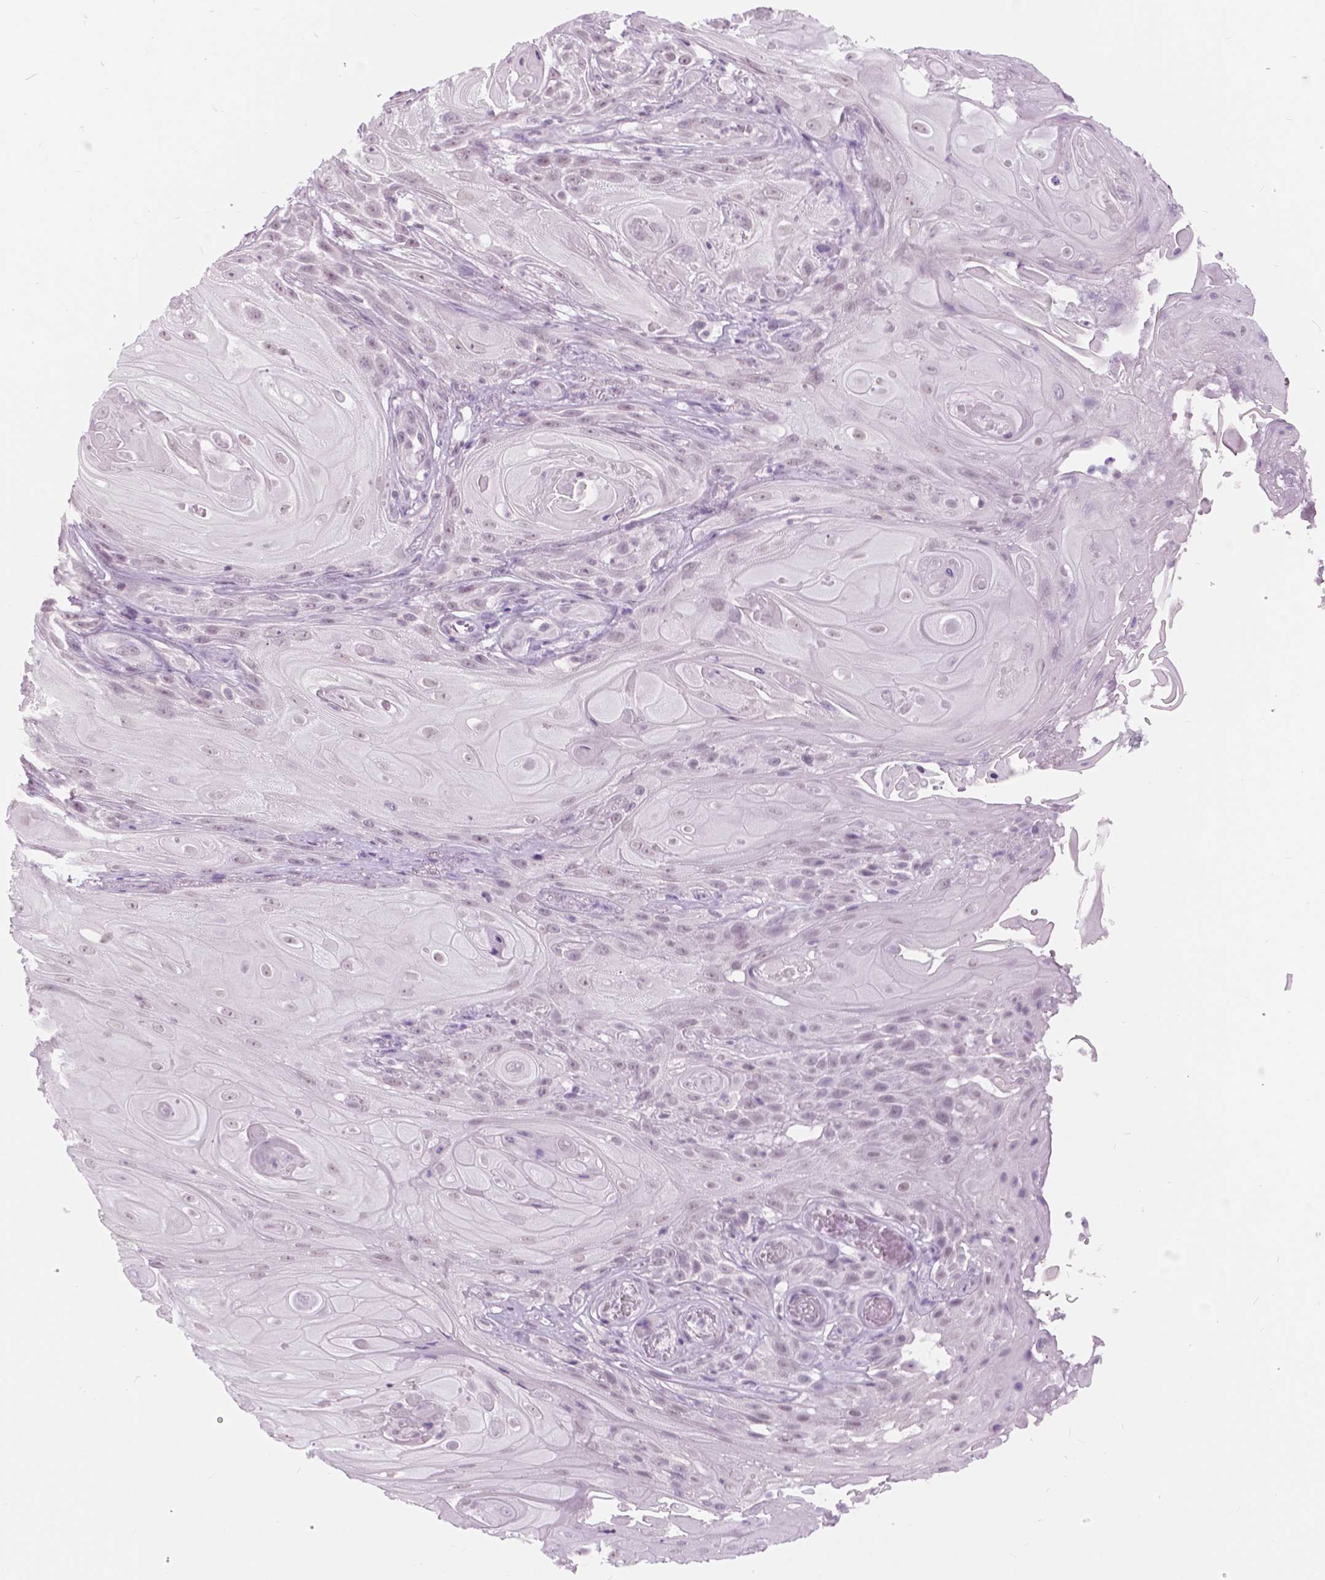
{"staining": {"intensity": "negative", "quantity": "none", "location": "none"}, "tissue": "skin cancer", "cell_type": "Tumor cells", "image_type": "cancer", "snomed": [{"axis": "morphology", "description": "Squamous cell carcinoma, NOS"}, {"axis": "topography", "description": "Skin"}], "caption": "Protein analysis of skin cancer shows no significant staining in tumor cells. (Immunohistochemistry (ihc), brightfield microscopy, high magnification).", "gene": "MYOM1", "patient": {"sex": "male", "age": 62}}